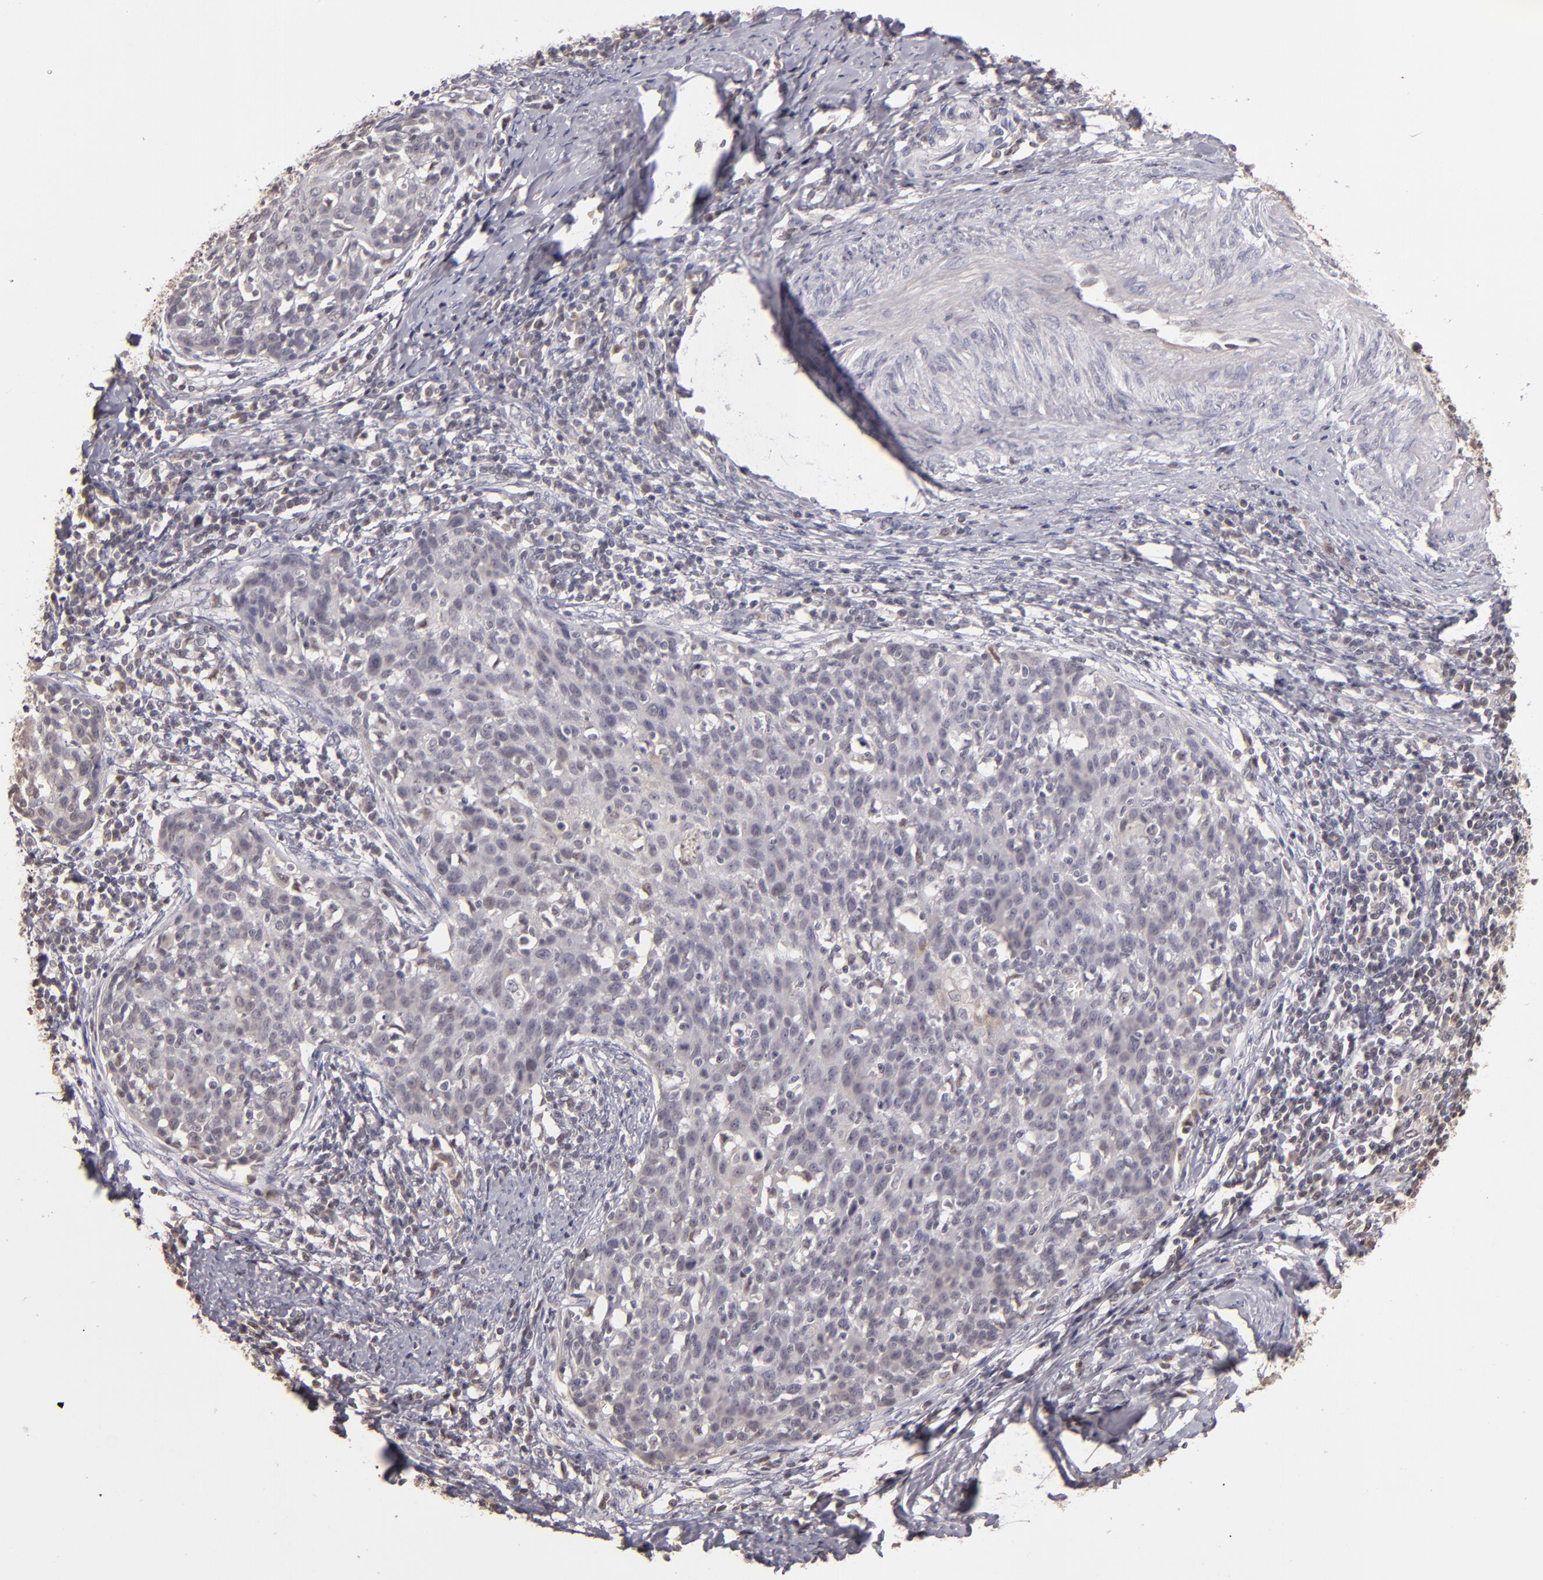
{"staining": {"intensity": "weak", "quantity": ">75%", "location": "cytoplasmic/membranous"}, "tissue": "cervical cancer", "cell_type": "Tumor cells", "image_type": "cancer", "snomed": [{"axis": "morphology", "description": "Squamous cell carcinoma, NOS"}, {"axis": "topography", "description": "Cervix"}], "caption": "A brown stain labels weak cytoplasmic/membranous staining of a protein in cervical cancer (squamous cell carcinoma) tumor cells. (Brightfield microscopy of DAB IHC at high magnification).", "gene": "LRG1", "patient": {"sex": "female", "age": 38}}